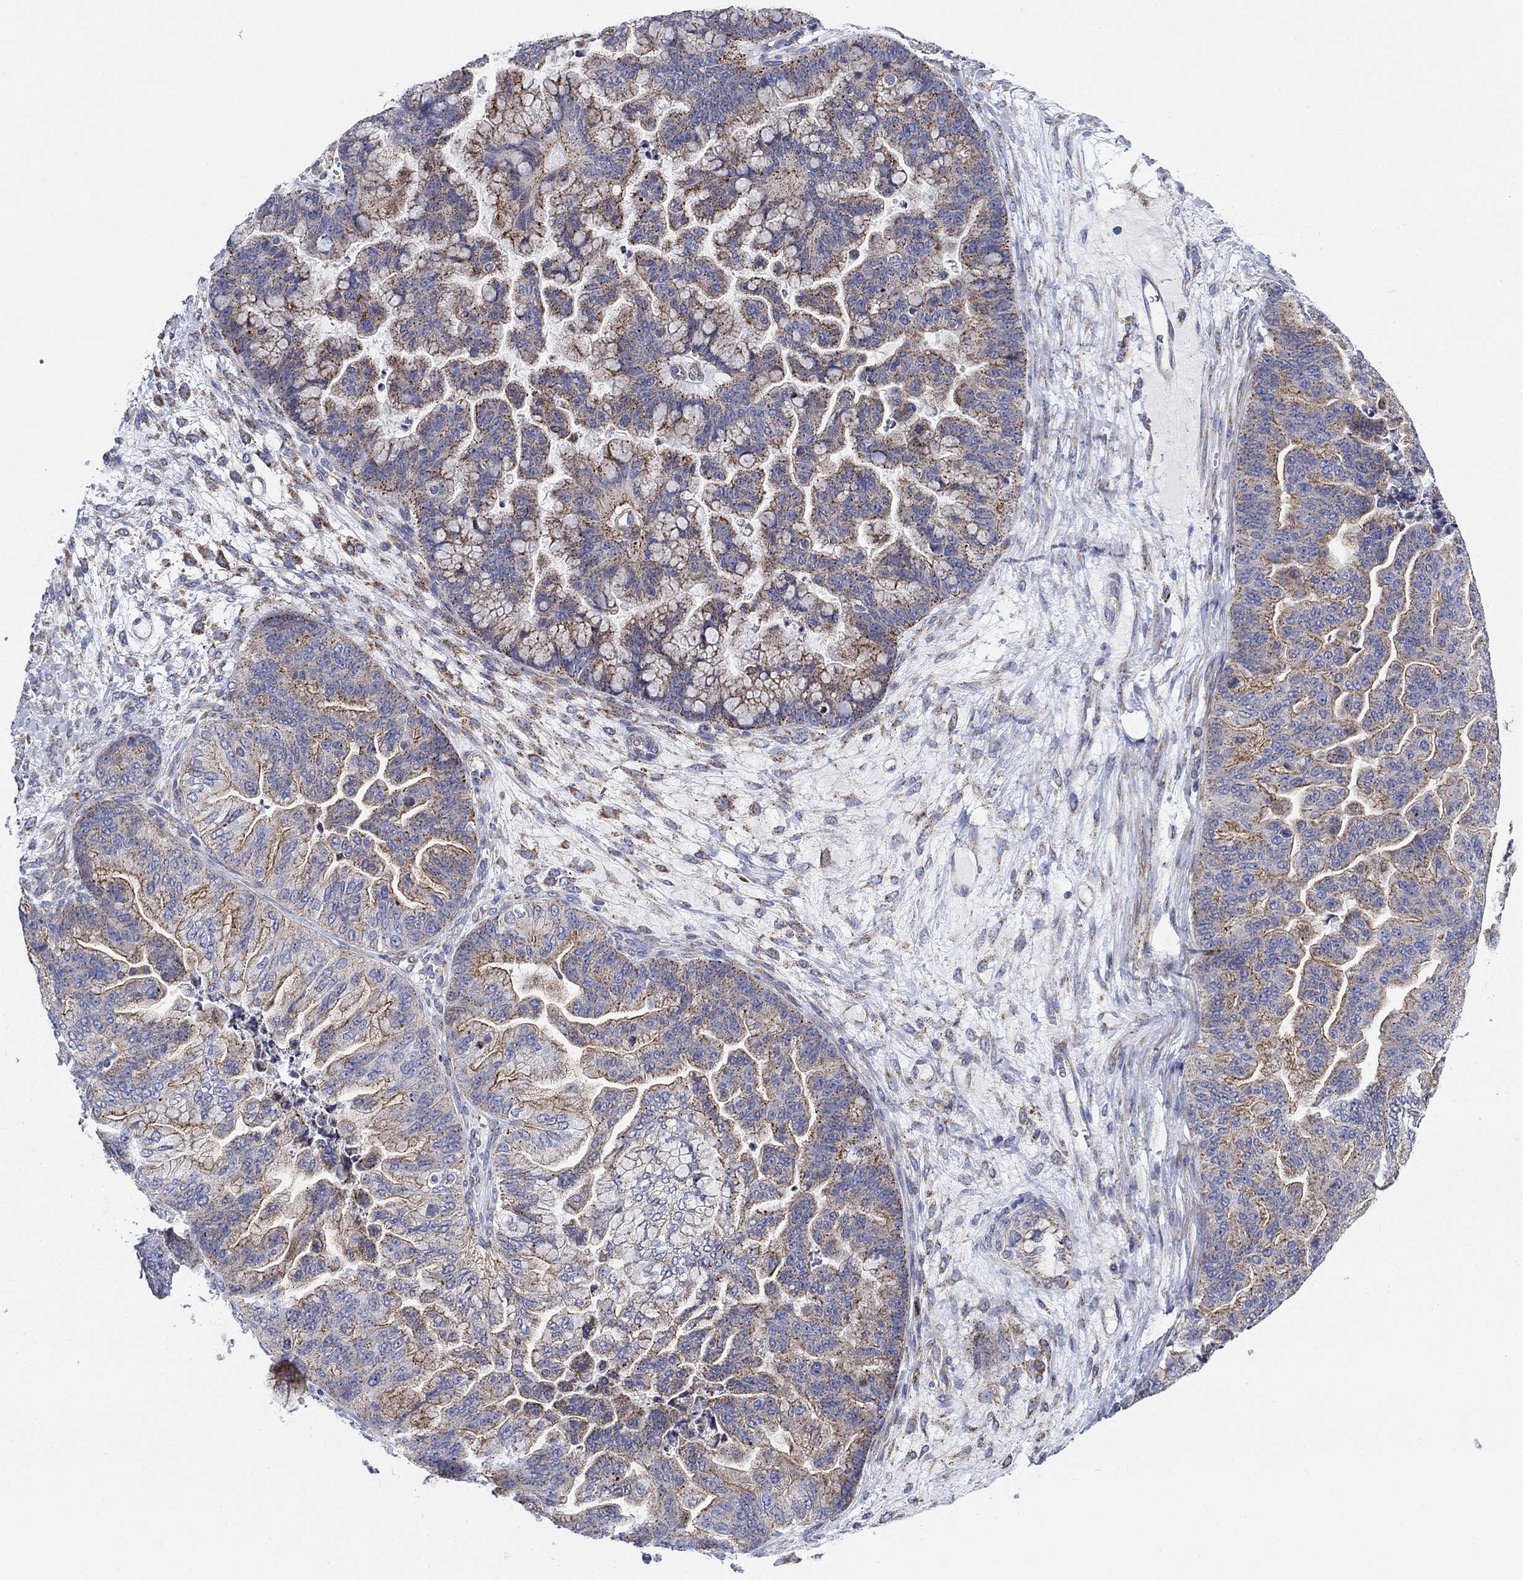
{"staining": {"intensity": "moderate", "quantity": "25%-75%", "location": "cytoplasmic/membranous"}, "tissue": "ovarian cancer", "cell_type": "Tumor cells", "image_type": "cancer", "snomed": [{"axis": "morphology", "description": "Cystadenocarcinoma, mucinous, NOS"}, {"axis": "topography", "description": "Ovary"}], "caption": "Protein expression analysis of mucinous cystadenocarcinoma (ovarian) reveals moderate cytoplasmic/membranous positivity in approximately 25%-75% of tumor cells.", "gene": "NACAD", "patient": {"sex": "female", "age": 67}}